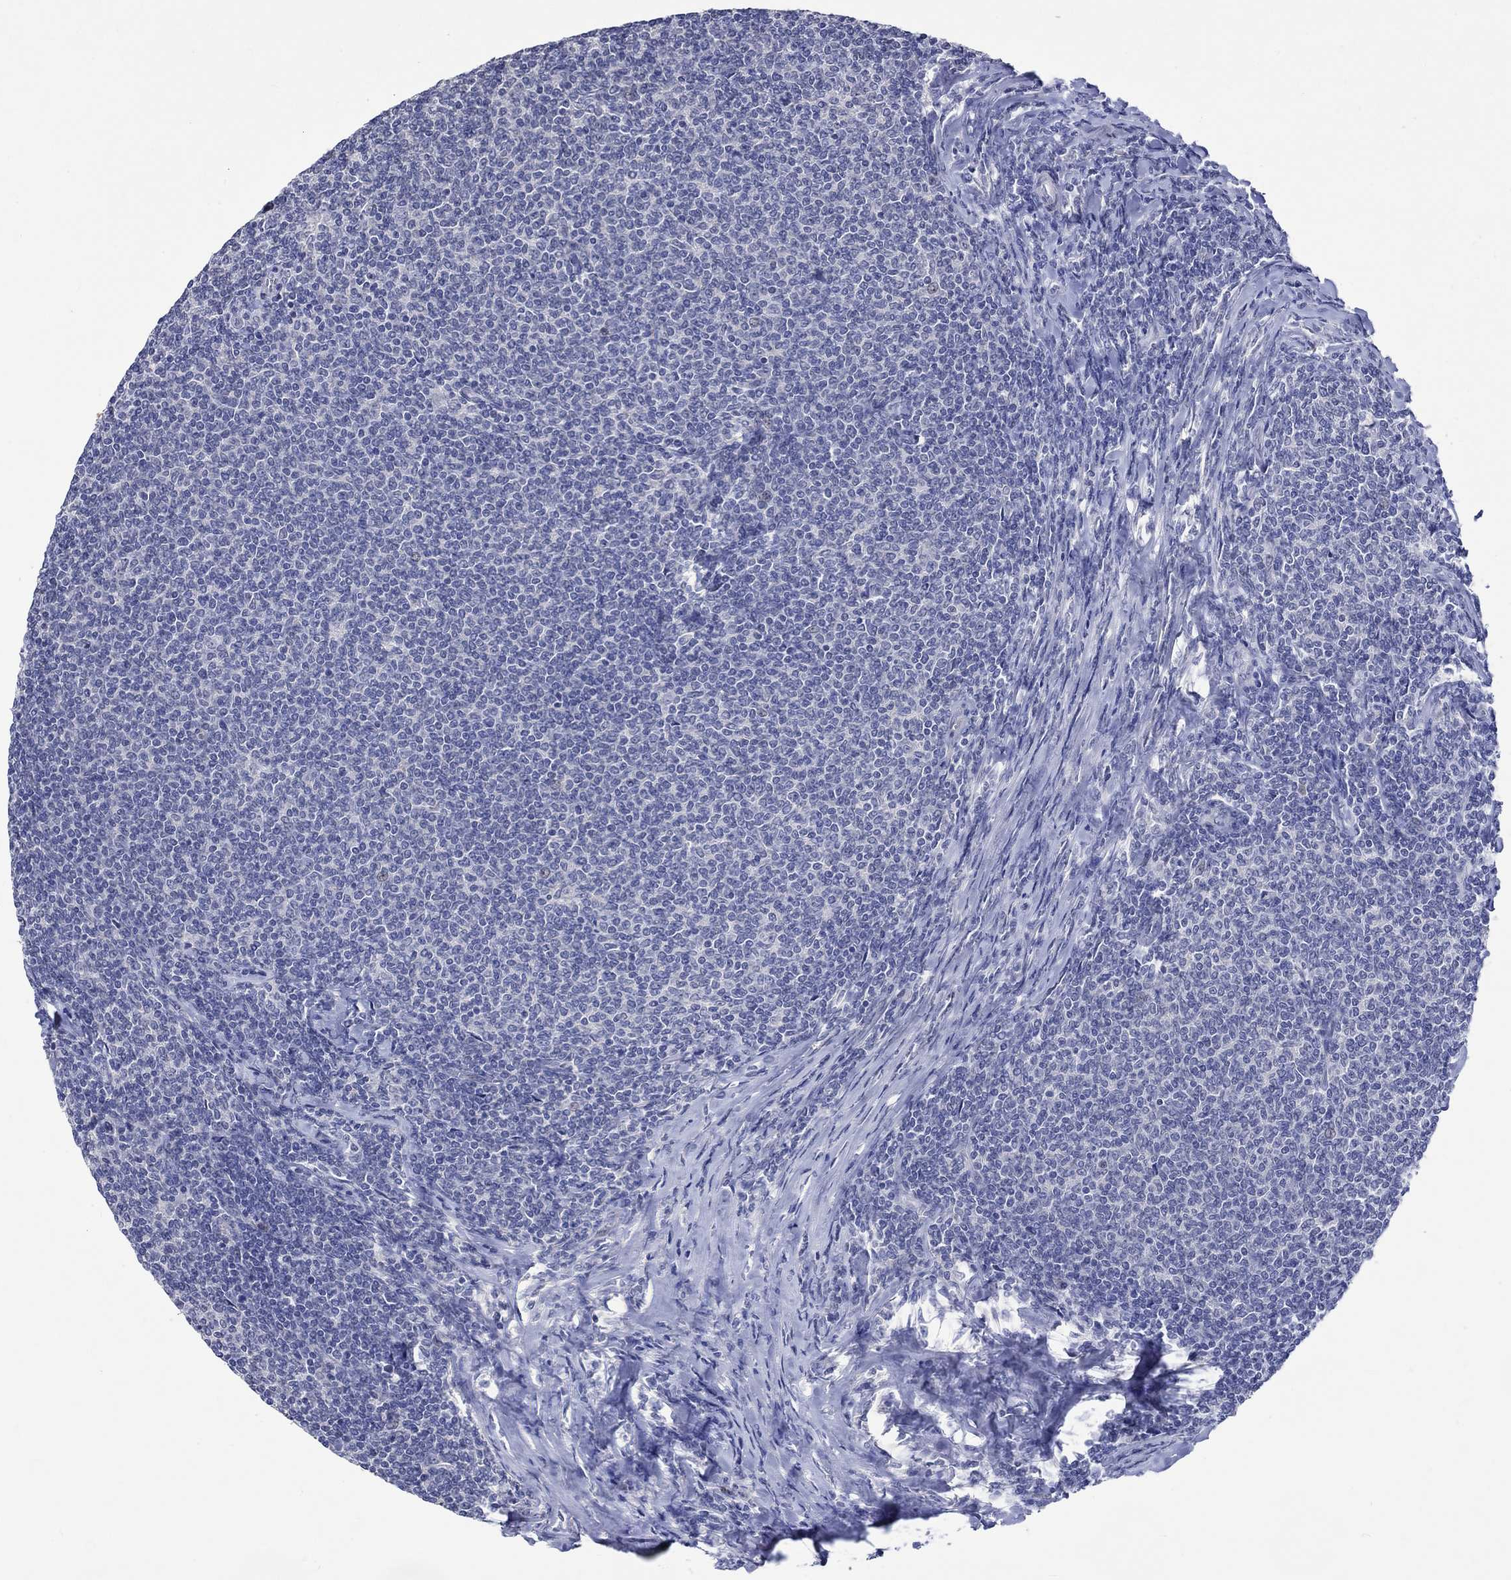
{"staining": {"intensity": "negative", "quantity": "none", "location": "none"}, "tissue": "lymphoma", "cell_type": "Tumor cells", "image_type": "cancer", "snomed": [{"axis": "morphology", "description": "Malignant lymphoma, non-Hodgkin's type, Low grade"}, {"axis": "topography", "description": "Lymph node"}], "caption": "Immunohistochemical staining of human lymphoma reveals no significant expression in tumor cells.", "gene": "CRYAB", "patient": {"sex": "male", "age": 52}}